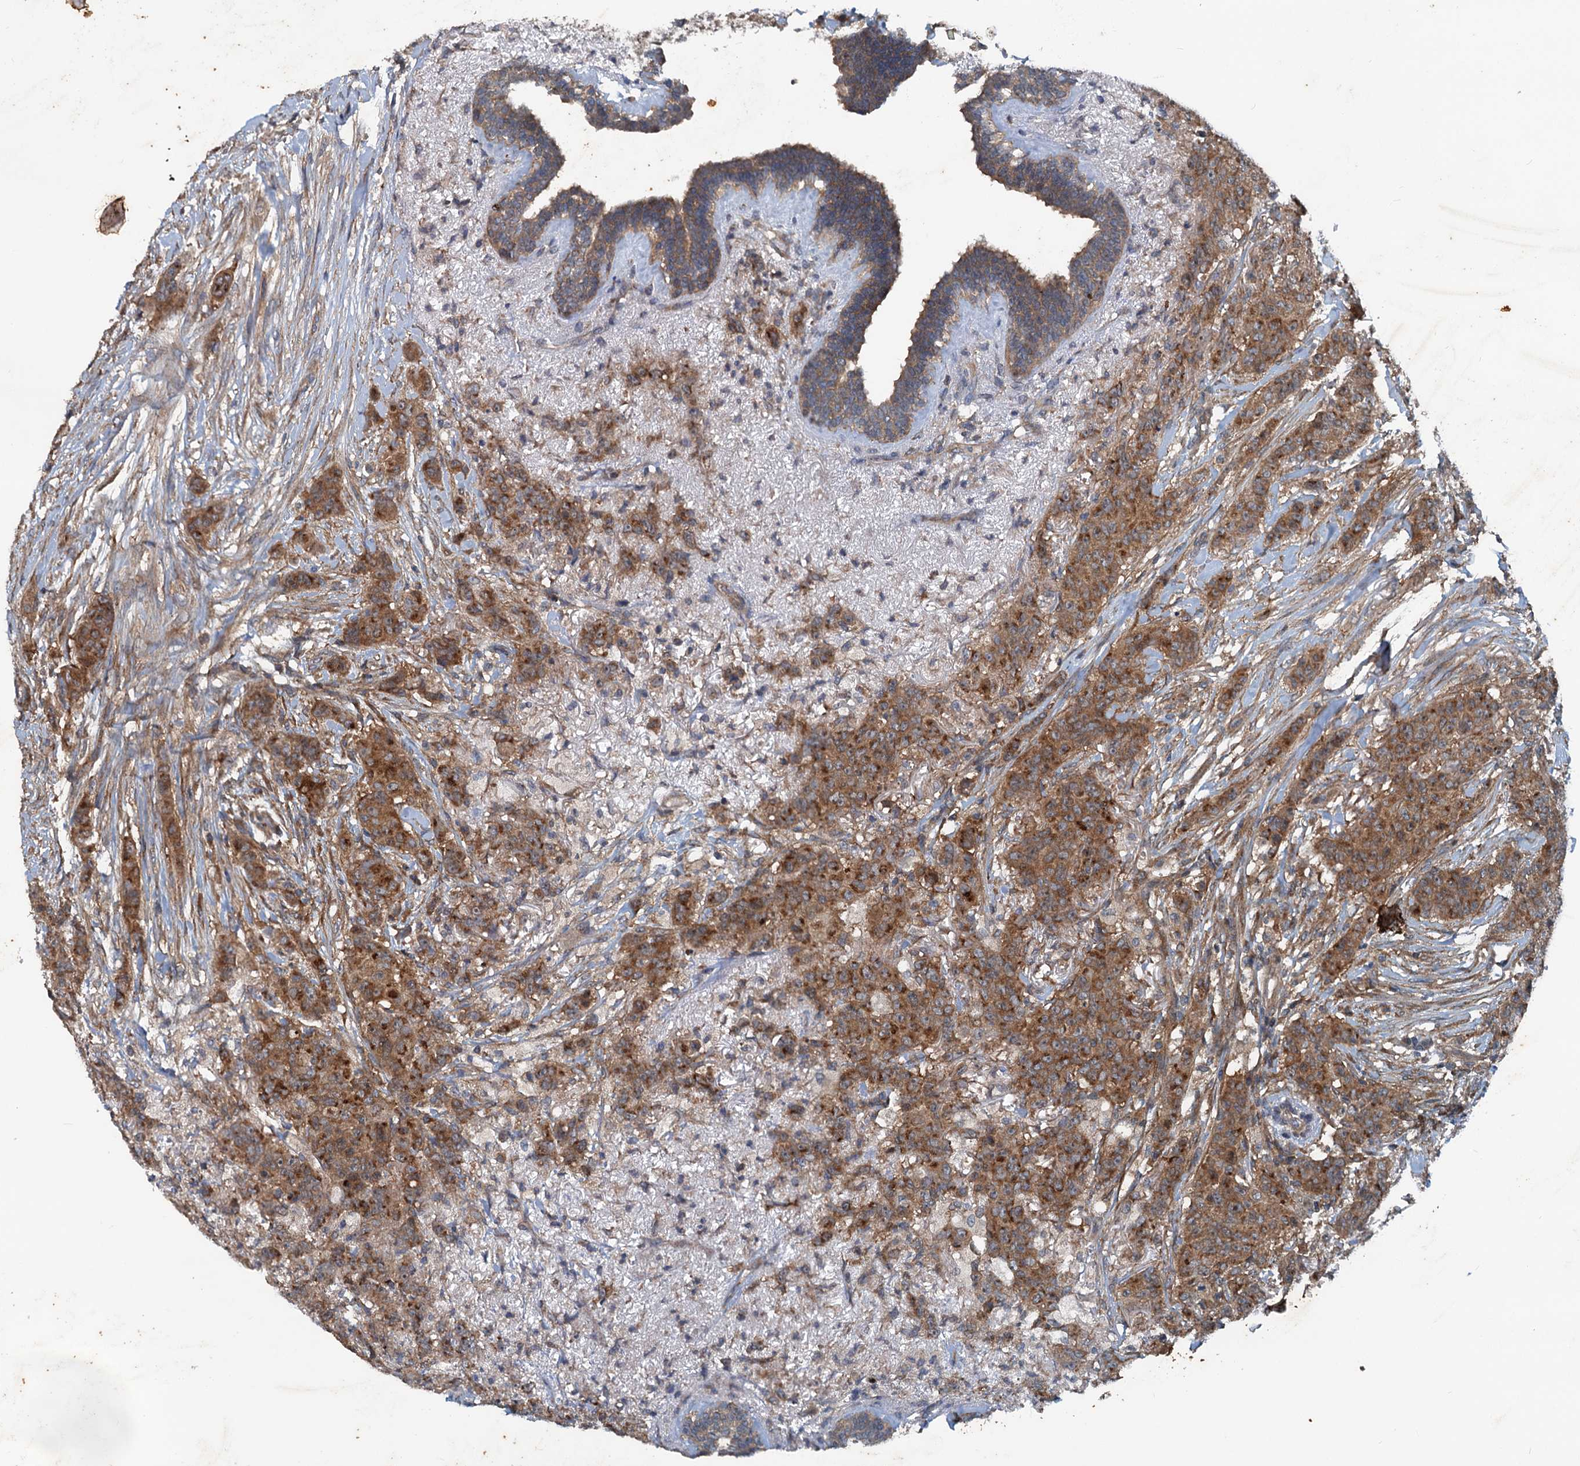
{"staining": {"intensity": "strong", "quantity": ">75%", "location": "cytoplasmic/membranous"}, "tissue": "breast cancer", "cell_type": "Tumor cells", "image_type": "cancer", "snomed": [{"axis": "morphology", "description": "Duct carcinoma"}, {"axis": "topography", "description": "Breast"}], "caption": "Breast cancer stained with DAB immunohistochemistry (IHC) reveals high levels of strong cytoplasmic/membranous expression in approximately >75% of tumor cells.", "gene": "TEDC1", "patient": {"sex": "female", "age": 40}}